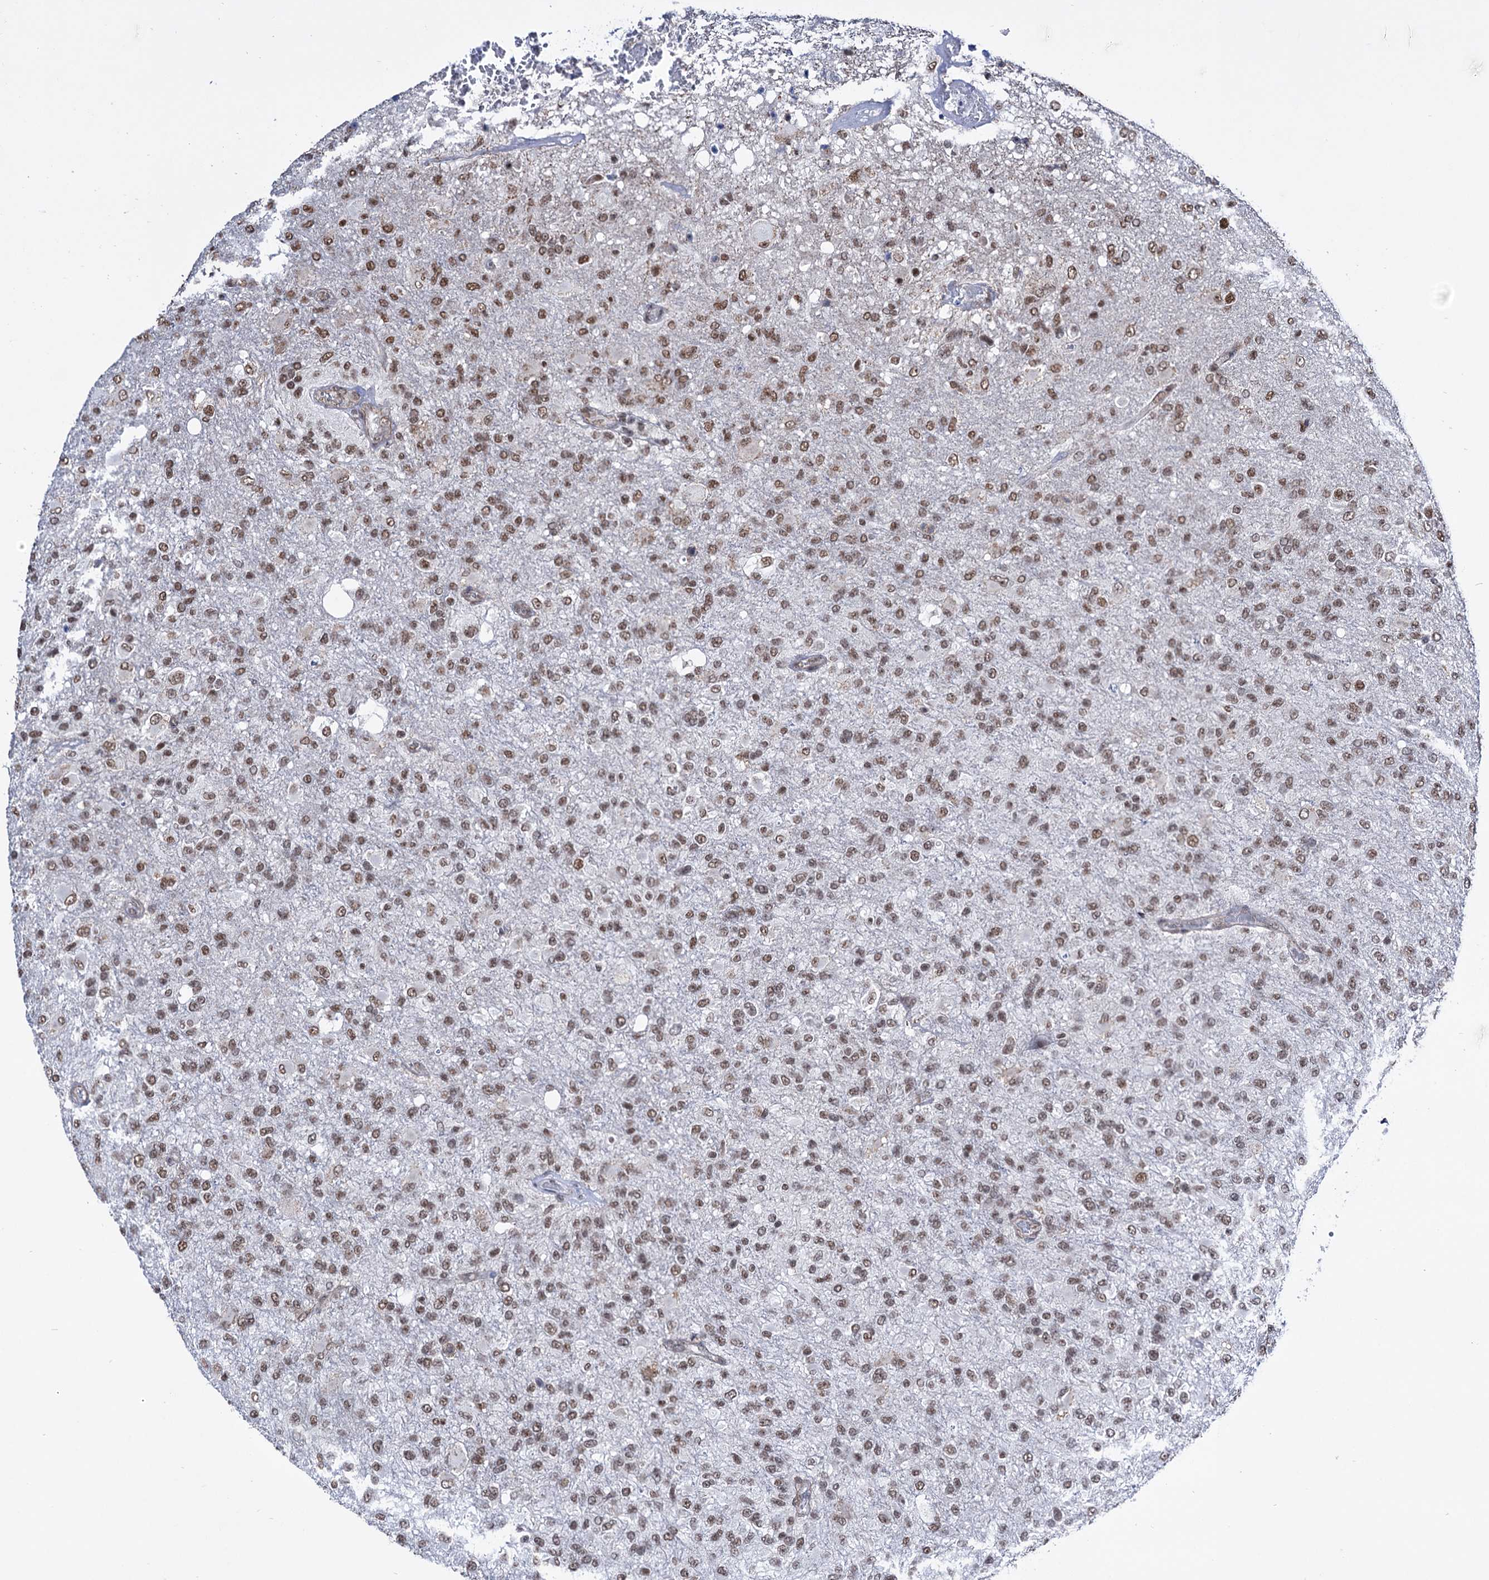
{"staining": {"intensity": "moderate", "quantity": ">75%", "location": "nuclear"}, "tissue": "glioma", "cell_type": "Tumor cells", "image_type": "cancer", "snomed": [{"axis": "morphology", "description": "Glioma, malignant, High grade"}, {"axis": "topography", "description": "Brain"}], "caption": "Malignant high-grade glioma stained with IHC exhibits moderate nuclear staining in about >75% of tumor cells.", "gene": "ABHD10", "patient": {"sex": "female", "age": 74}}